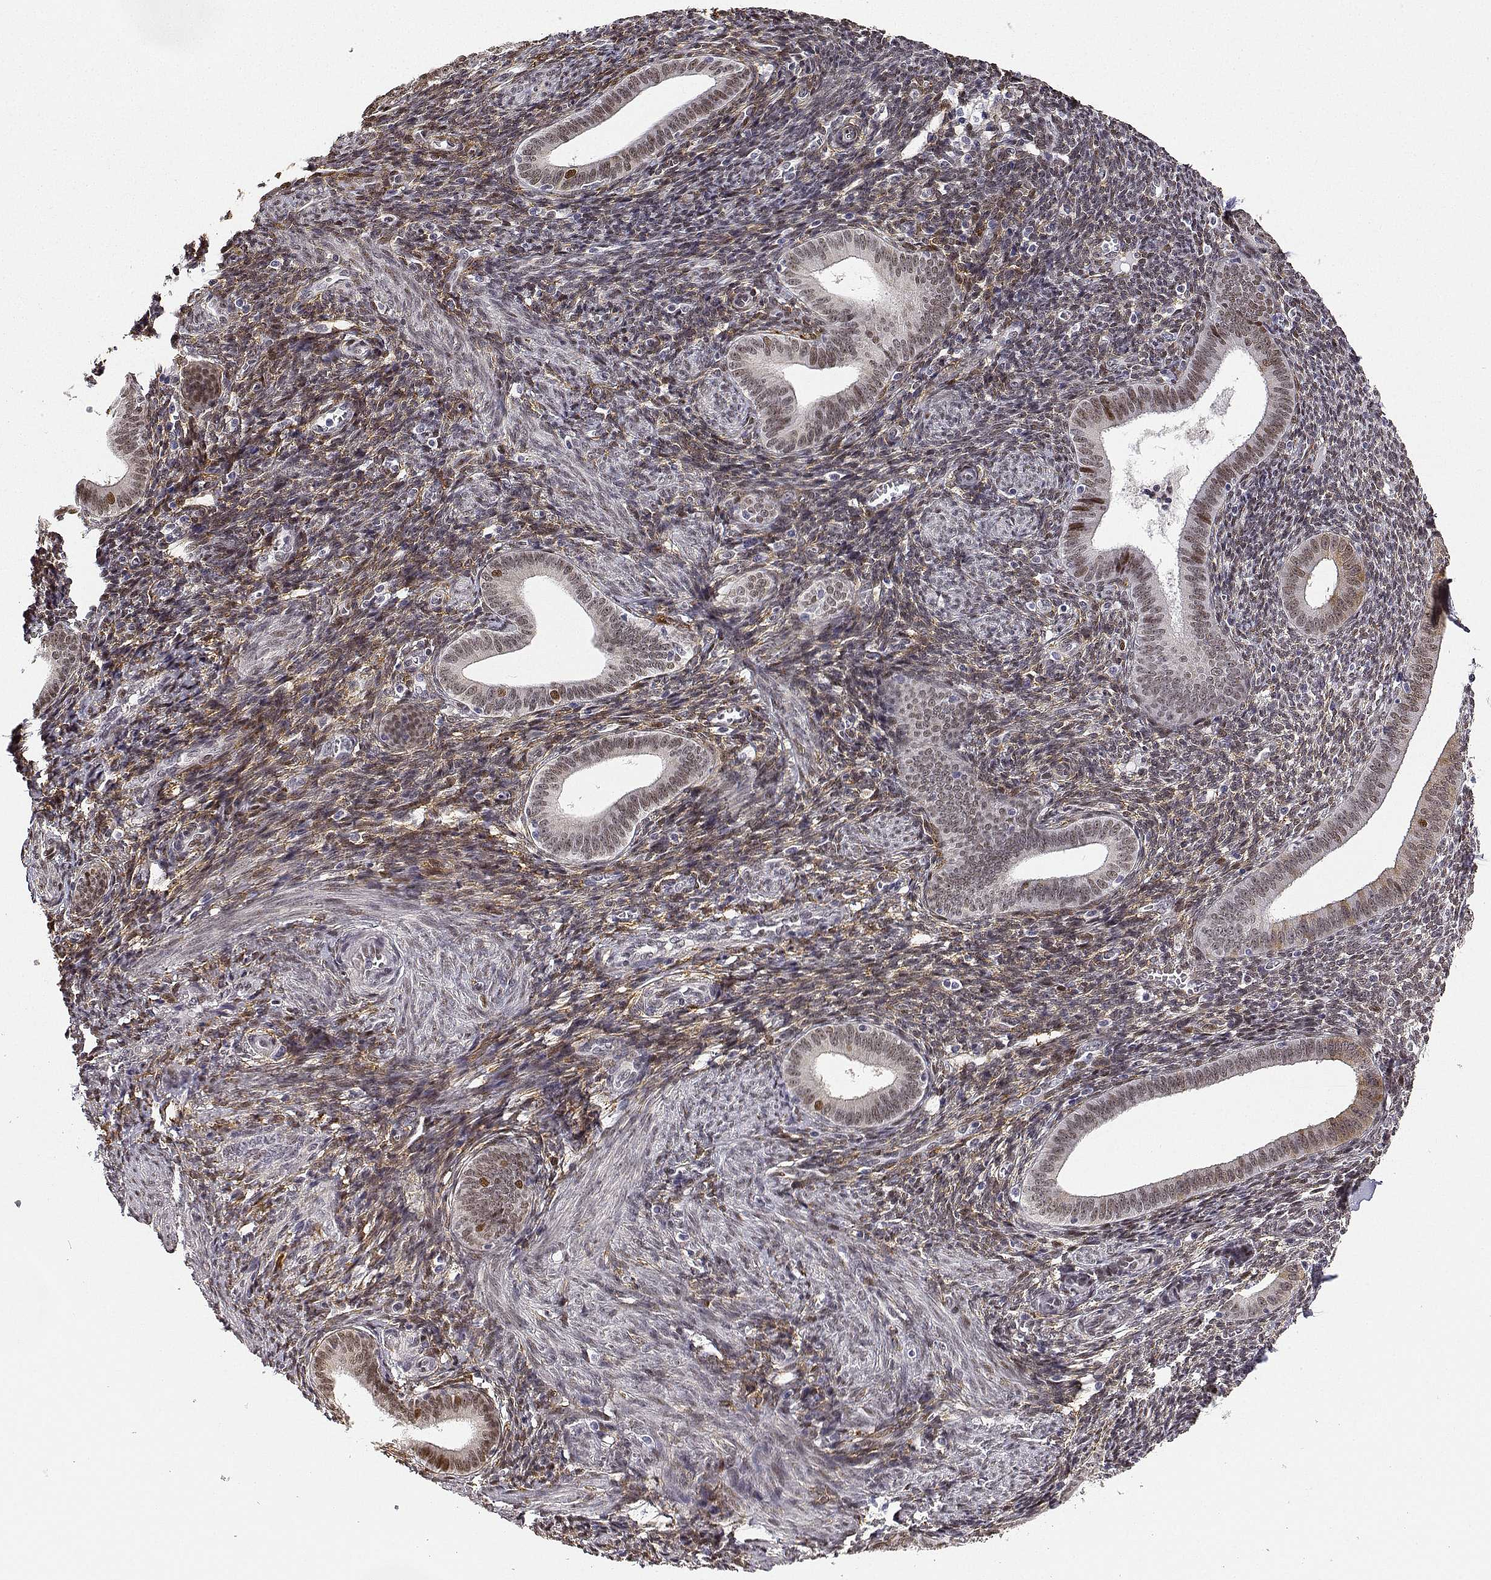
{"staining": {"intensity": "moderate", "quantity": "25%-75%", "location": "cytoplasmic/membranous,nuclear"}, "tissue": "endometrium", "cell_type": "Cells in endometrial stroma", "image_type": "normal", "snomed": [{"axis": "morphology", "description": "Normal tissue, NOS"}, {"axis": "topography", "description": "Endometrium"}], "caption": "Protein expression analysis of normal endometrium shows moderate cytoplasmic/membranous,nuclear expression in approximately 25%-75% of cells in endometrial stroma. Using DAB (3,3'-diaminobenzidine) (brown) and hematoxylin (blue) stains, captured at high magnification using brightfield microscopy.", "gene": "PHGDH", "patient": {"sex": "female", "age": 25}}